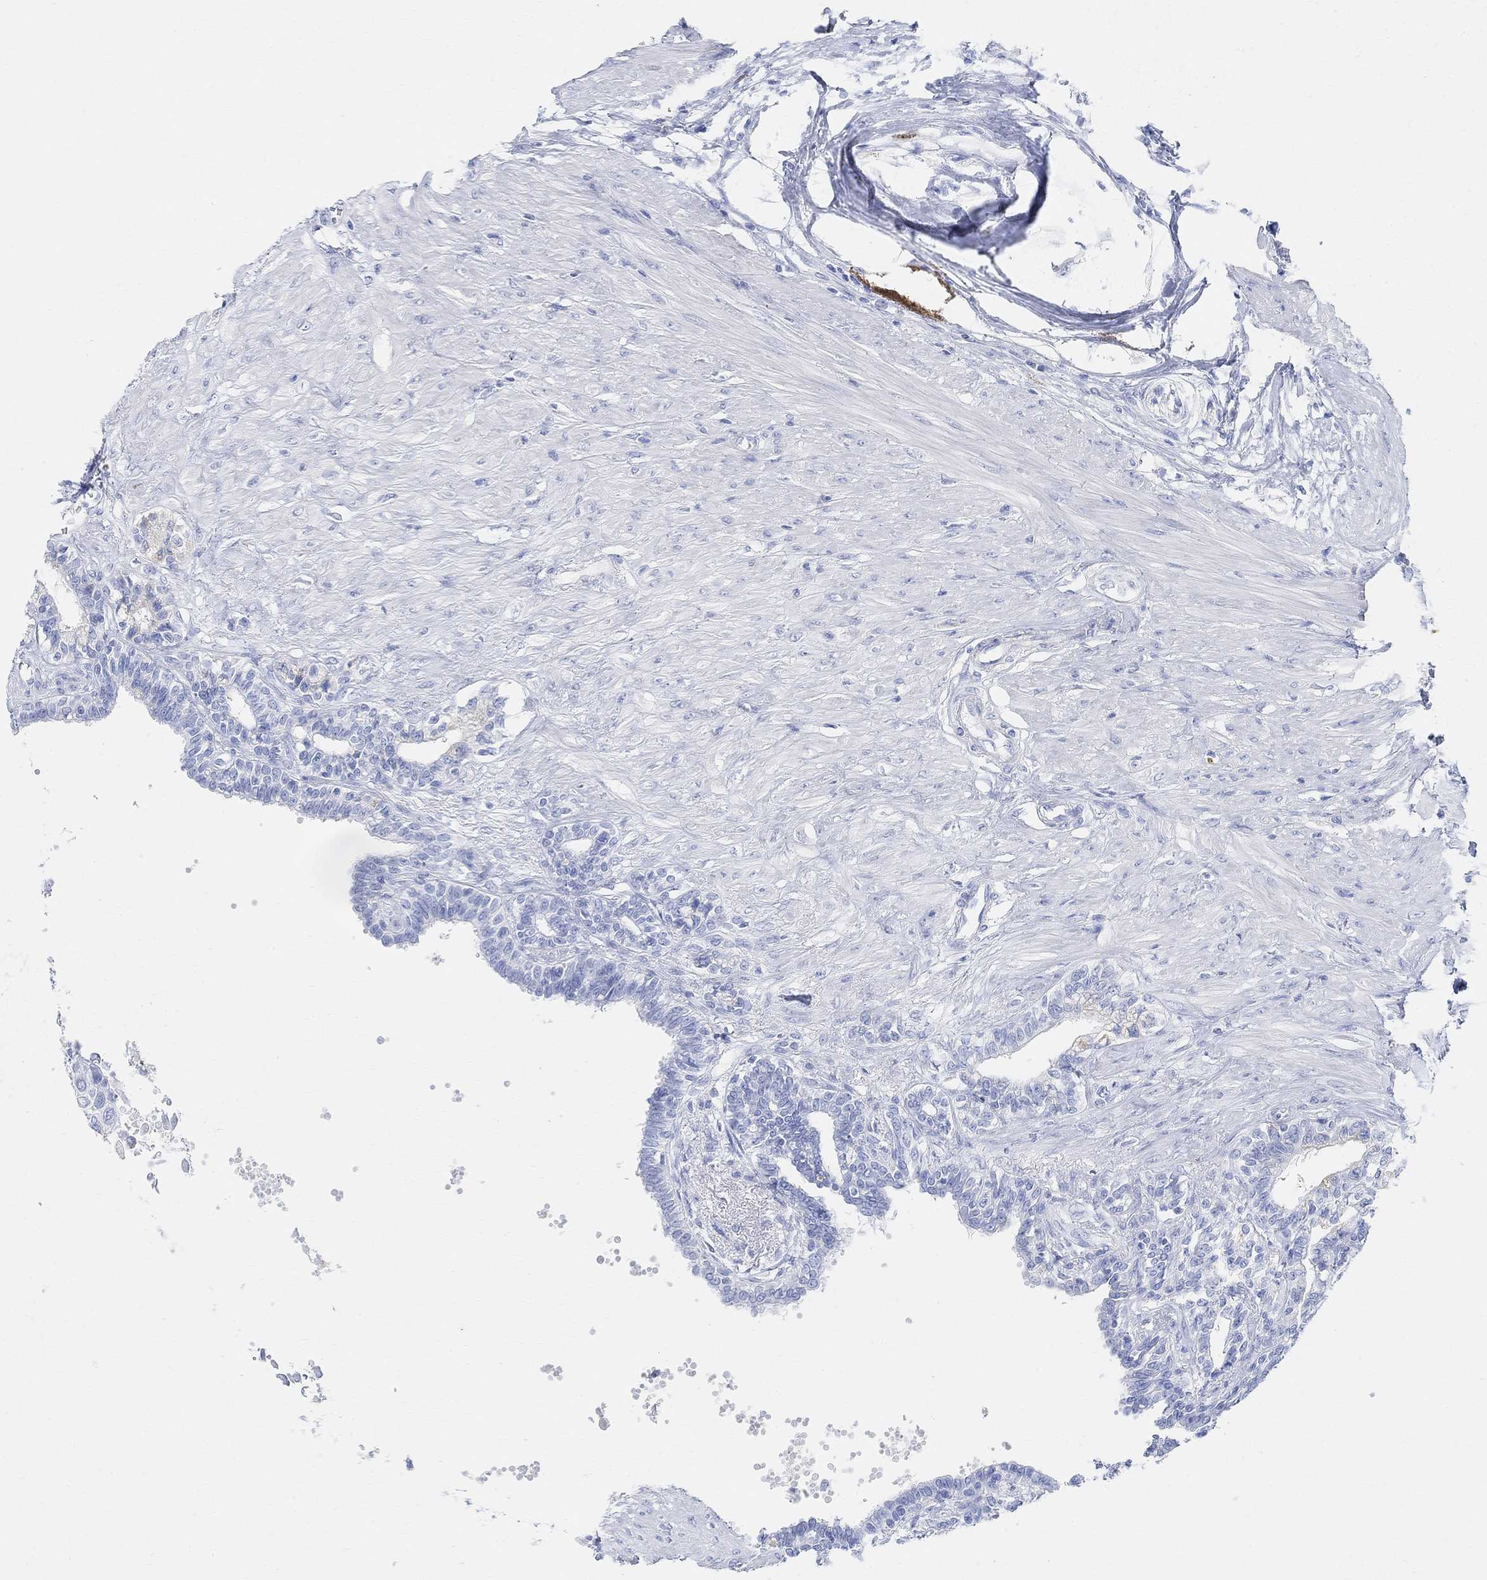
{"staining": {"intensity": "weak", "quantity": "25%-75%", "location": "cytoplasmic/membranous"}, "tissue": "seminal vesicle", "cell_type": "Glandular cells", "image_type": "normal", "snomed": [{"axis": "morphology", "description": "Normal tissue, NOS"}, {"axis": "morphology", "description": "Urothelial carcinoma, NOS"}, {"axis": "topography", "description": "Urinary bladder"}, {"axis": "topography", "description": "Seminal veicle"}], "caption": "Protein staining displays weak cytoplasmic/membranous positivity in about 25%-75% of glandular cells in benign seminal vesicle.", "gene": "RETNLB", "patient": {"sex": "male", "age": 76}}